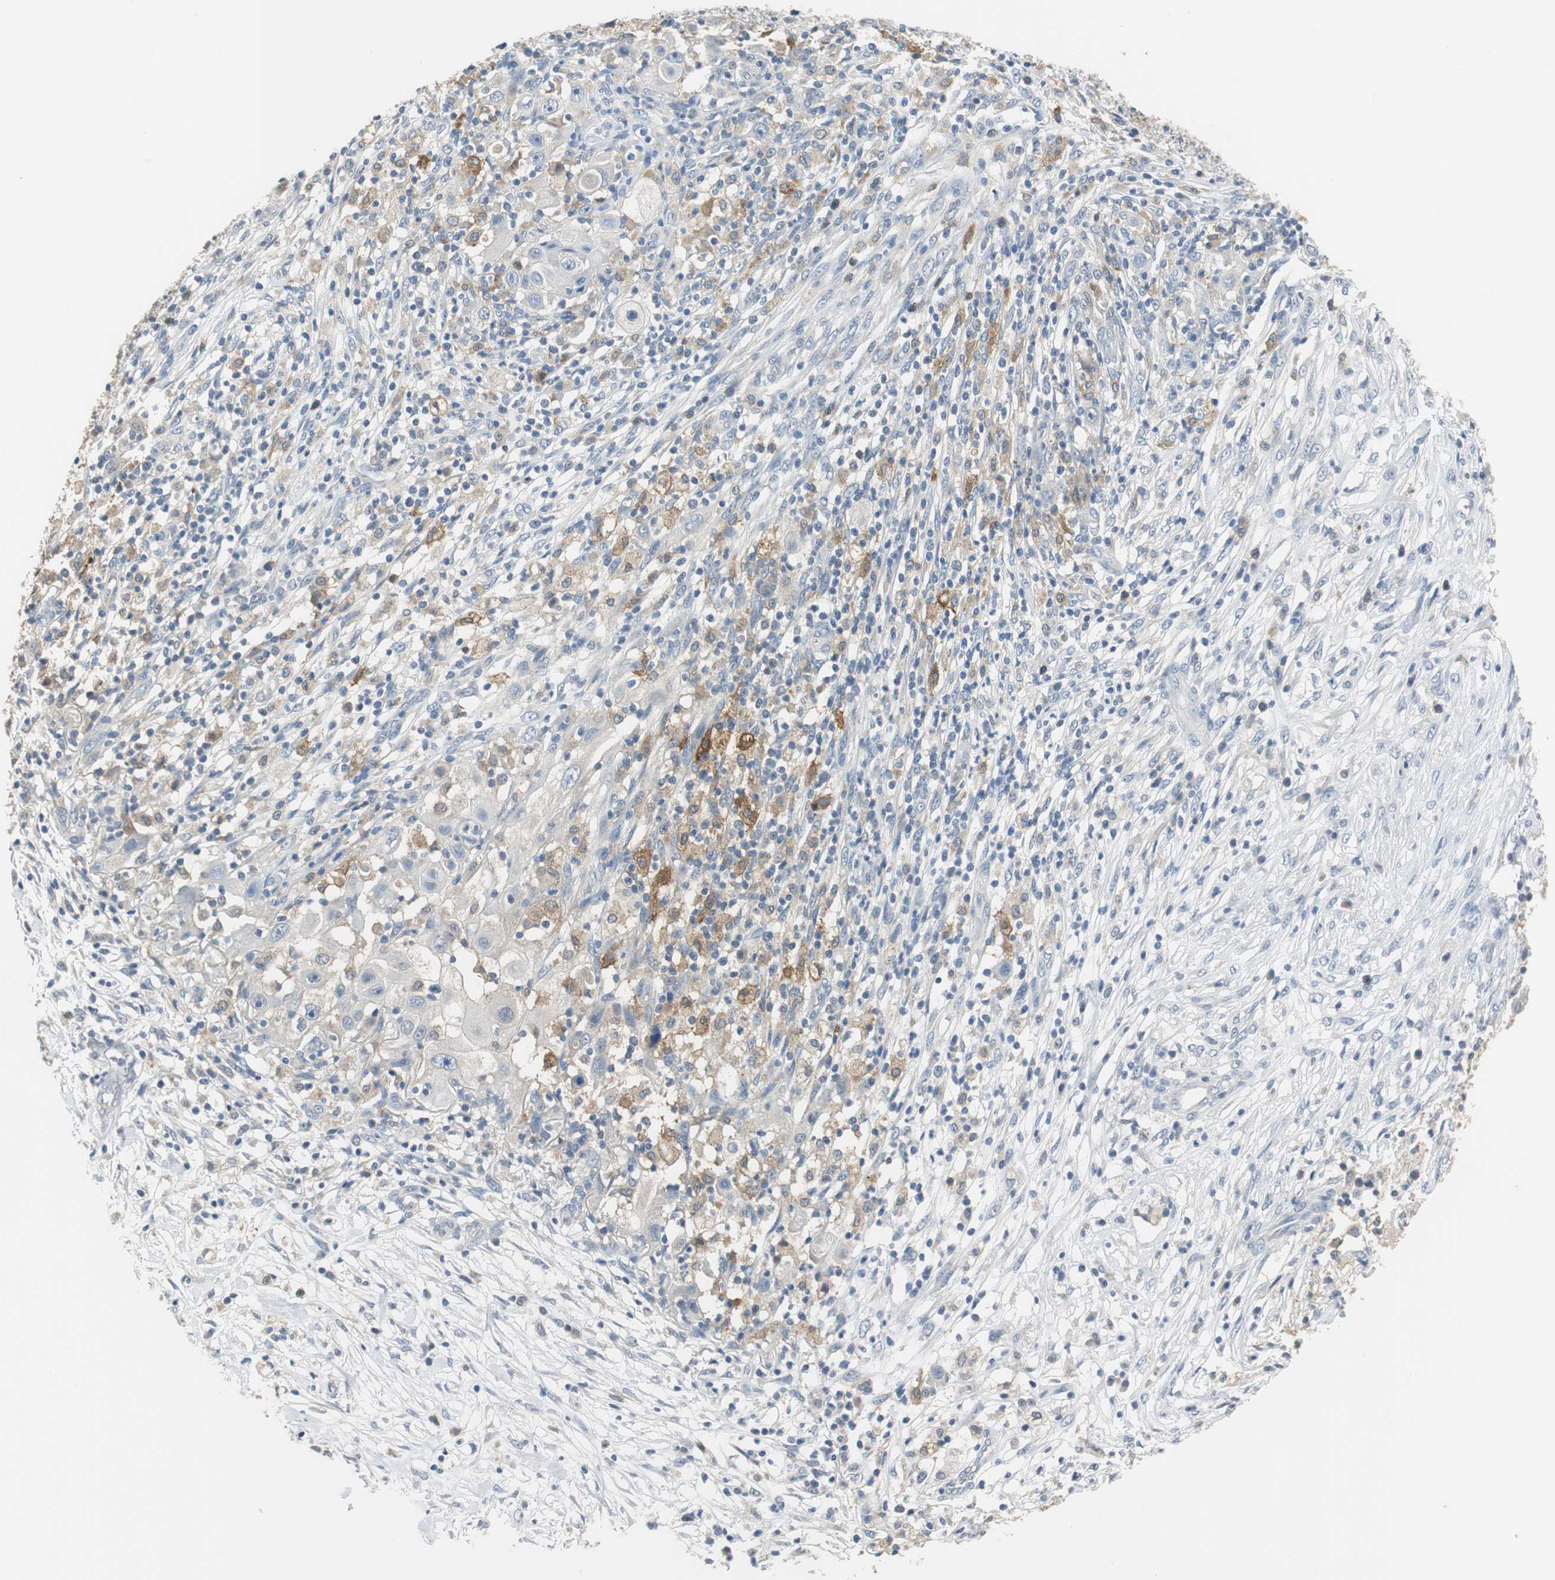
{"staining": {"intensity": "negative", "quantity": "none", "location": "none"}, "tissue": "ovarian cancer", "cell_type": "Tumor cells", "image_type": "cancer", "snomed": [{"axis": "morphology", "description": "Carcinoma, endometroid"}, {"axis": "topography", "description": "Ovary"}], "caption": "This is a histopathology image of immunohistochemistry staining of ovarian endometroid carcinoma, which shows no expression in tumor cells.", "gene": "MSTO1", "patient": {"sex": "female", "age": 42}}